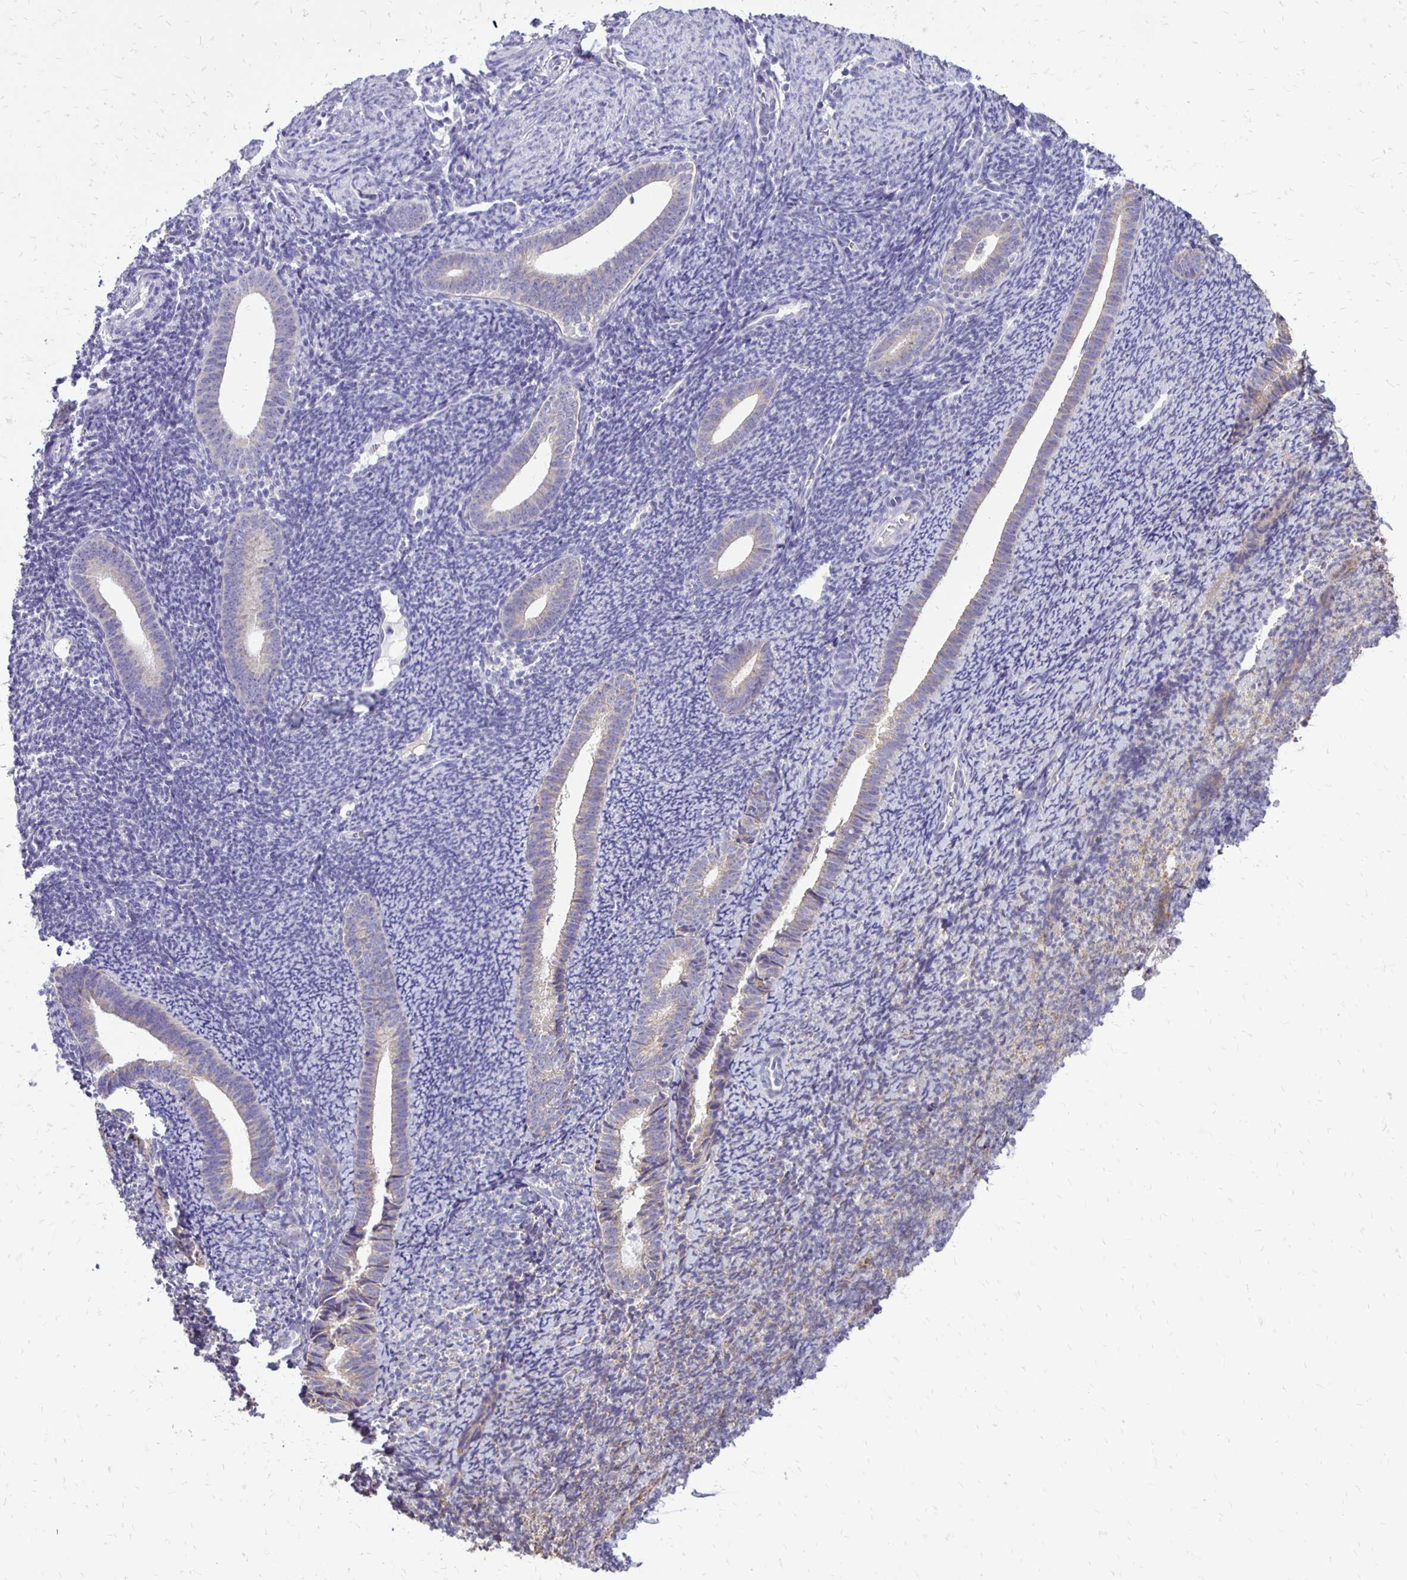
{"staining": {"intensity": "negative", "quantity": "none", "location": "none"}, "tissue": "endometrium", "cell_type": "Cells in endometrial stroma", "image_type": "normal", "snomed": [{"axis": "morphology", "description": "Normal tissue, NOS"}, {"axis": "topography", "description": "Endometrium"}], "caption": "Immunohistochemistry of unremarkable endometrium exhibits no positivity in cells in endometrial stroma.", "gene": "ANKRD45", "patient": {"sex": "female", "age": 39}}